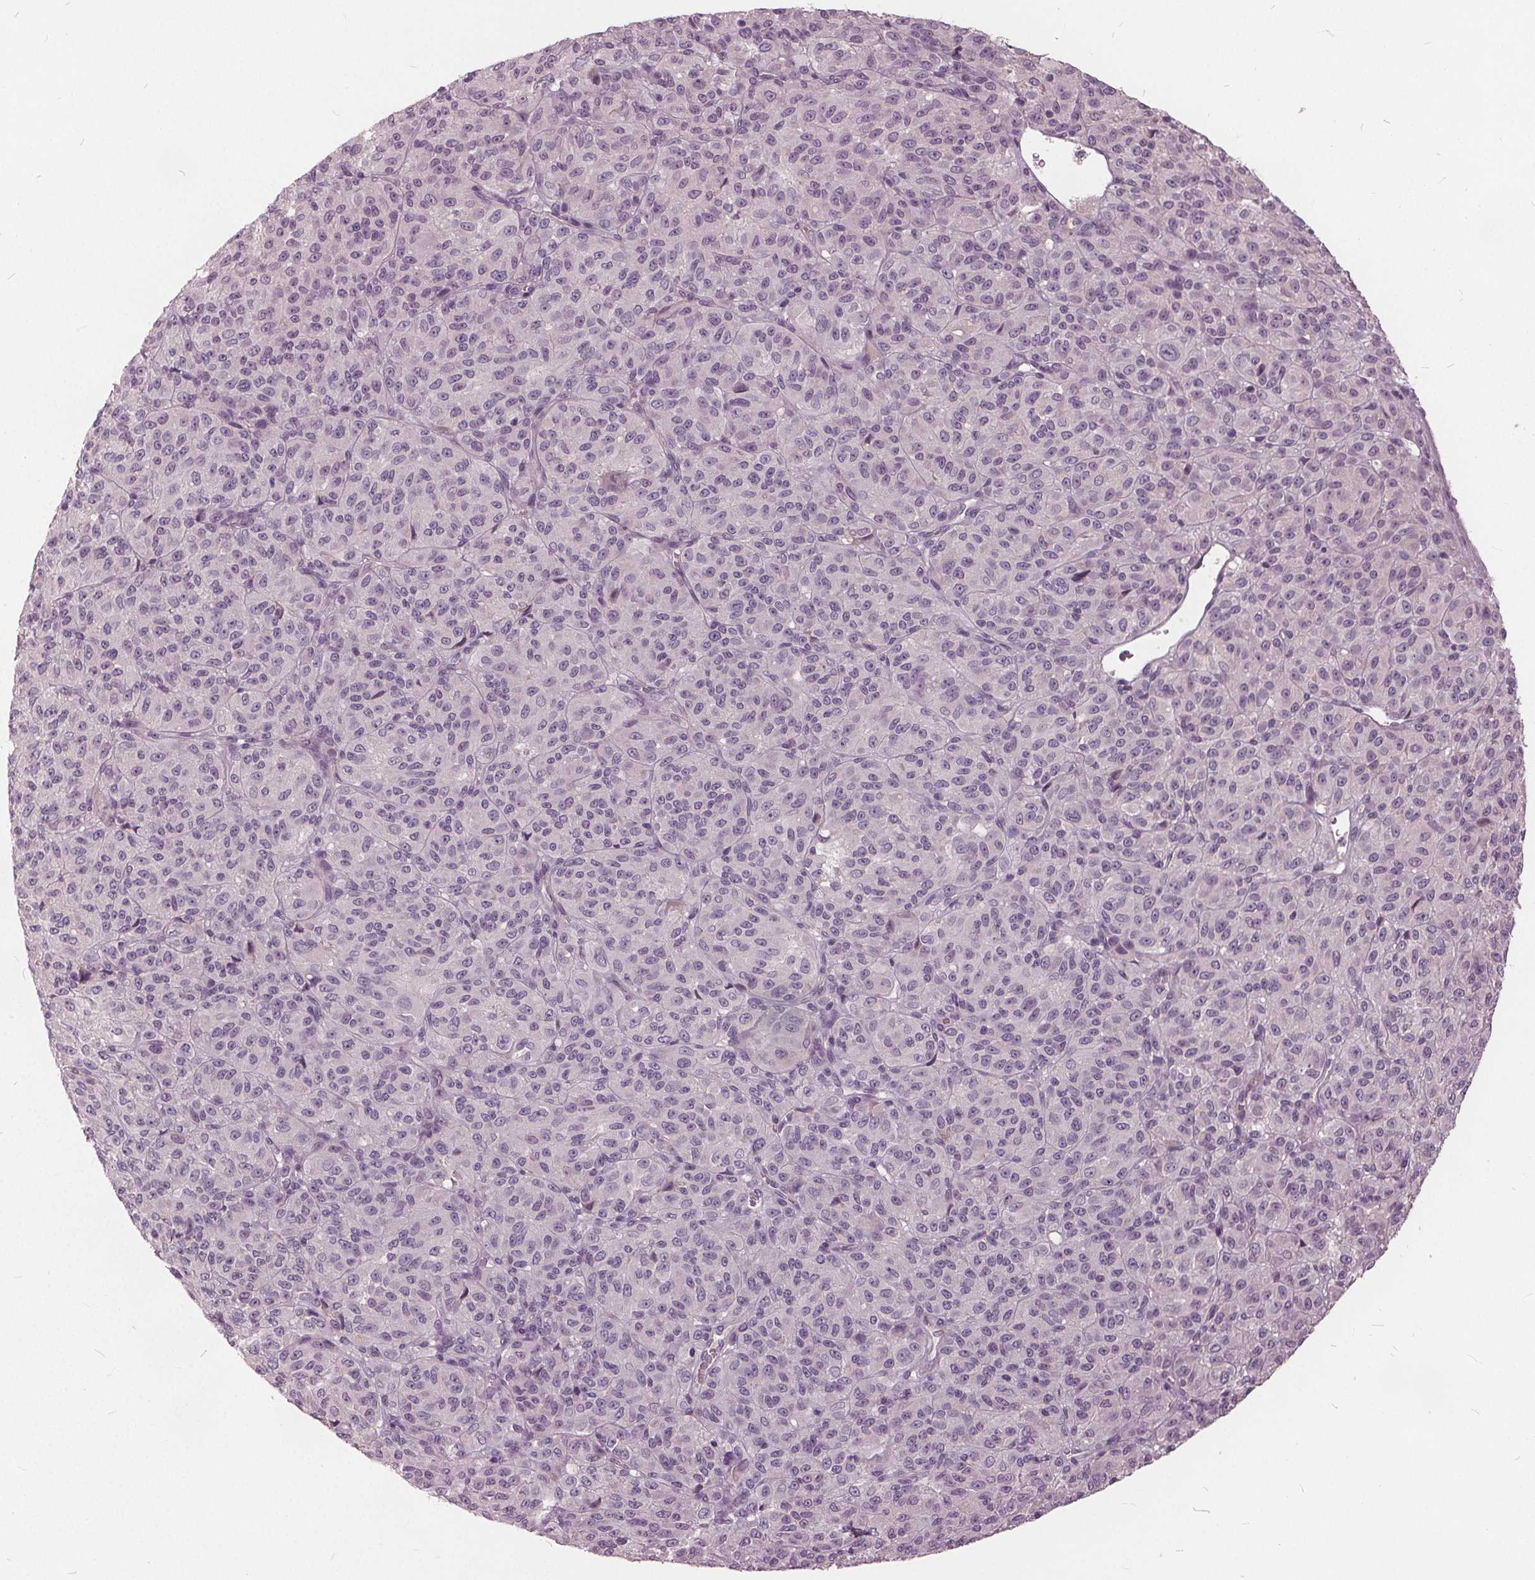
{"staining": {"intensity": "negative", "quantity": "none", "location": "none"}, "tissue": "melanoma", "cell_type": "Tumor cells", "image_type": "cancer", "snomed": [{"axis": "morphology", "description": "Malignant melanoma, Metastatic site"}, {"axis": "topography", "description": "Brain"}], "caption": "Micrograph shows no protein expression in tumor cells of malignant melanoma (metastatic site) tissue. (DAB immunohistochemistry (IHC) with hematoxylin counter stain).", "gene": "KLK13", "patient": {"sex": "female", "age": 56}}